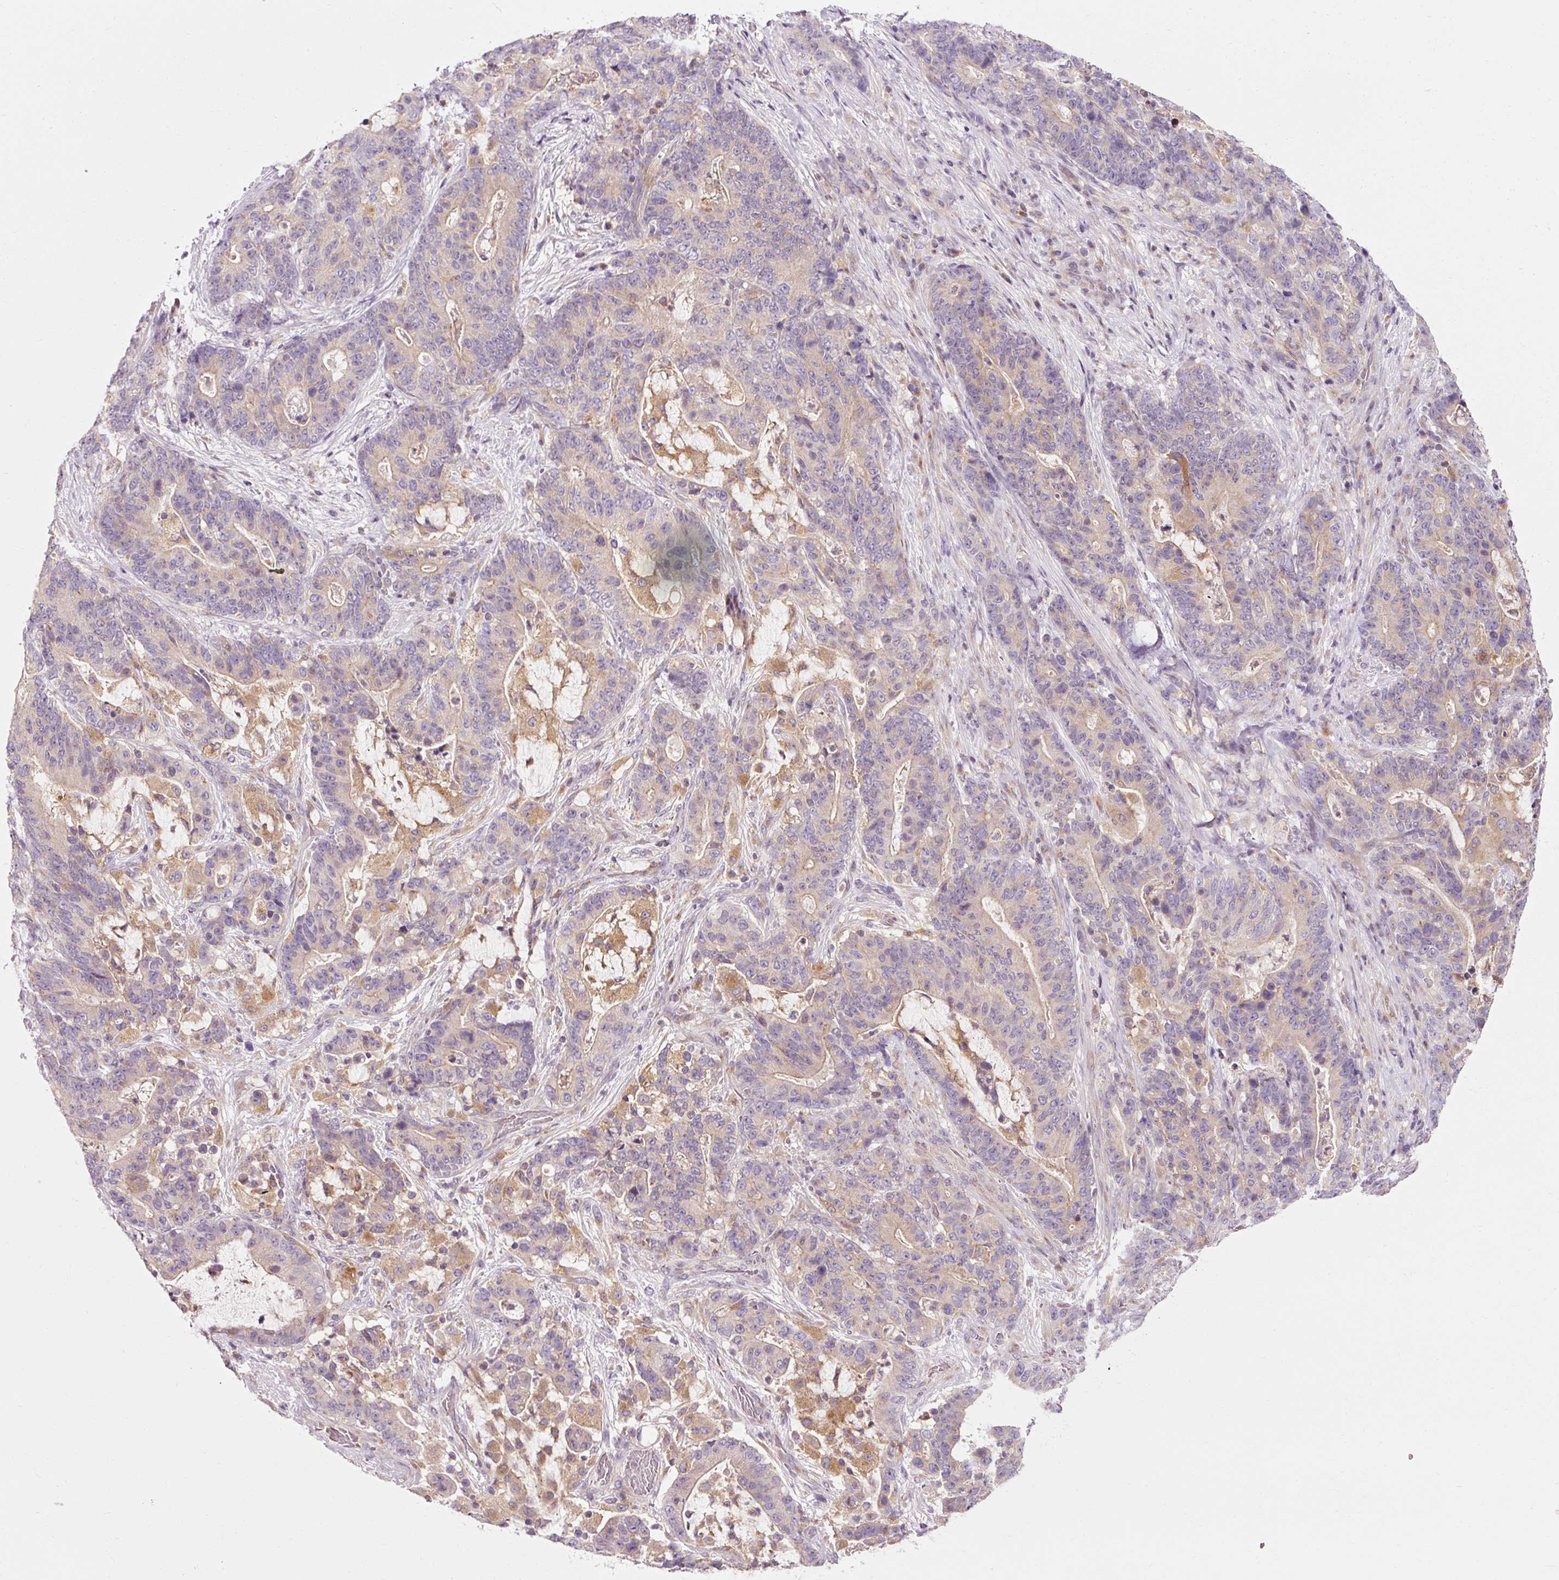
{"staining": {"intensity": "weak", "quantity": "<25%", "location": "cytoplasmic/membranous"}, "tissue": "stomach cancer", "cell_type": "Tumor cells", "image_type": "cancer", "snomed": [{"axis": "morphology", "description": "Normal tissue, NOS"}, {"axis": "morphology", "description": "Adenocarcinoma, NOS"}, {"axis": "topography", "description": "Stomach"}], "caption": "Immunohistochemistry (IHC) photomicrograph of neoplastic tissue: human stomach cancer stained with DAB (3,3'-diaminobenzidine) exhibits no significant protein staining in tumor cells.", "gene": "NAPA", "patient": {"sex": "female", "age": 64}}